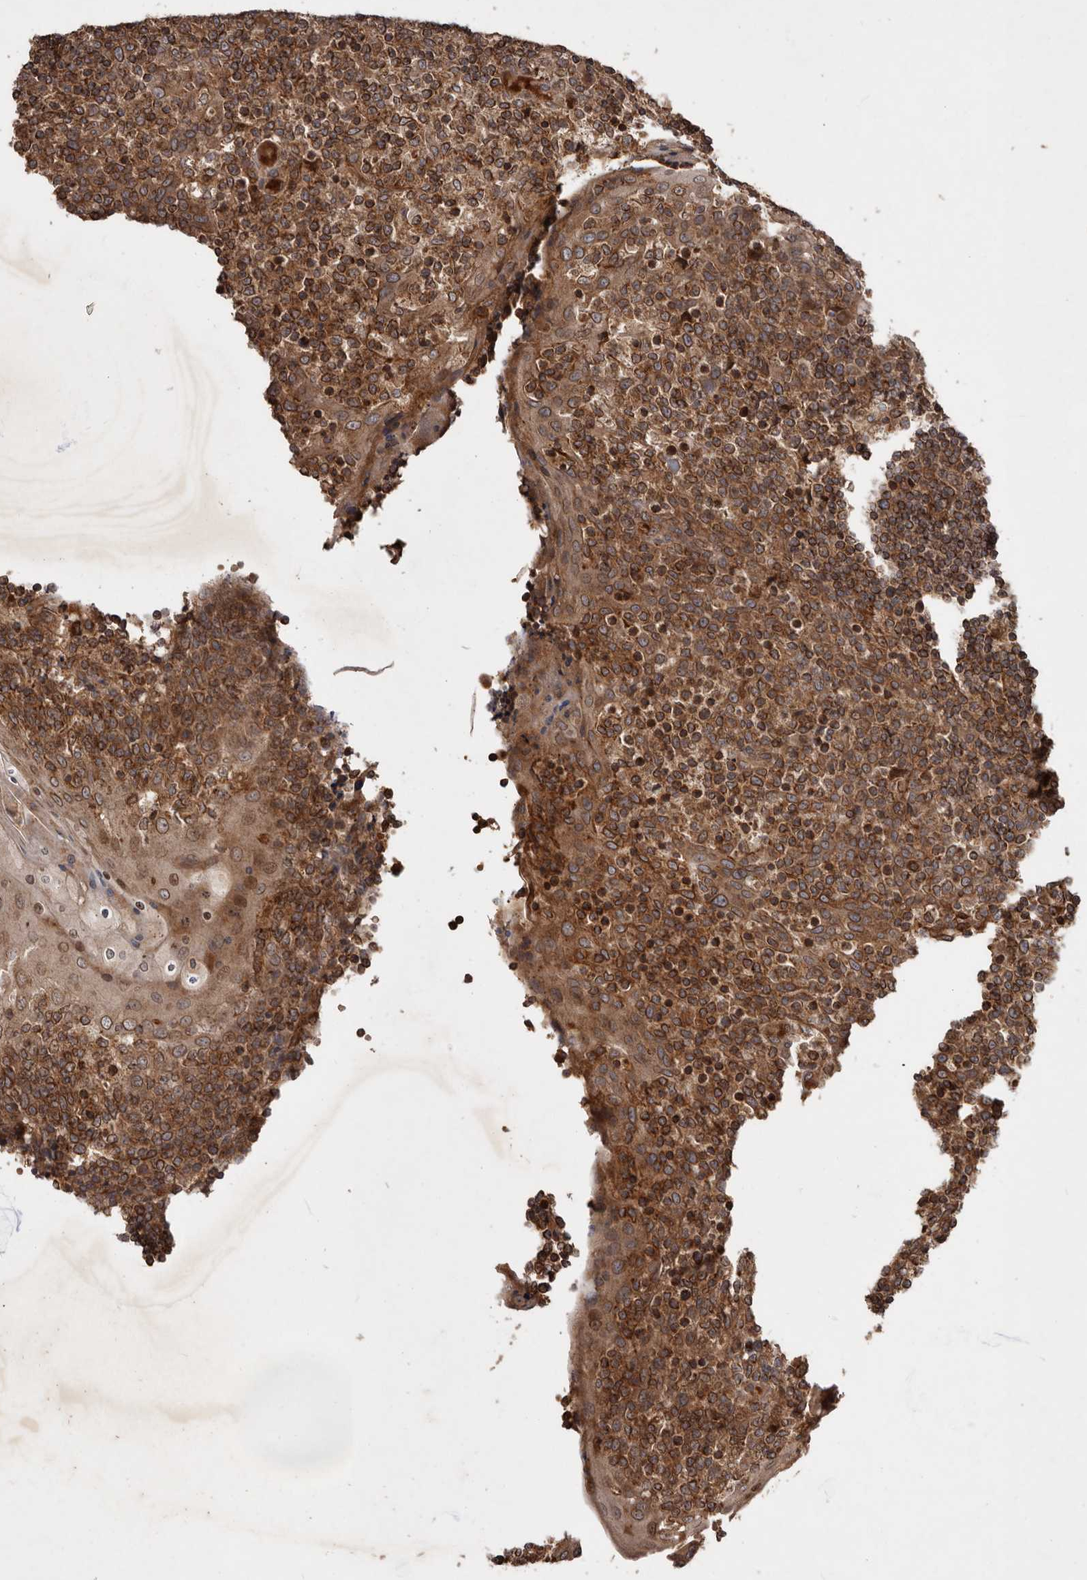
{"staining": {"intensity": "moderate", "quantity": ">75%", "location": "cytoplasmic/membranous"}, "tissue": "tonsil", "cell_type": "Germinal center cells", "image_type": "normal", "snomed": [{"axis": "morphology", "description": "Normal tissue, NOS"}, {"axis": "topography", "description": "Tonsil"}], "caption": "Normal tonsil reveals moderate cytoplasmic/membranous staining in approximately >75% of germinal center cells.", "gene": "STK36", "patient": {"sex": "female", "age": 19}}